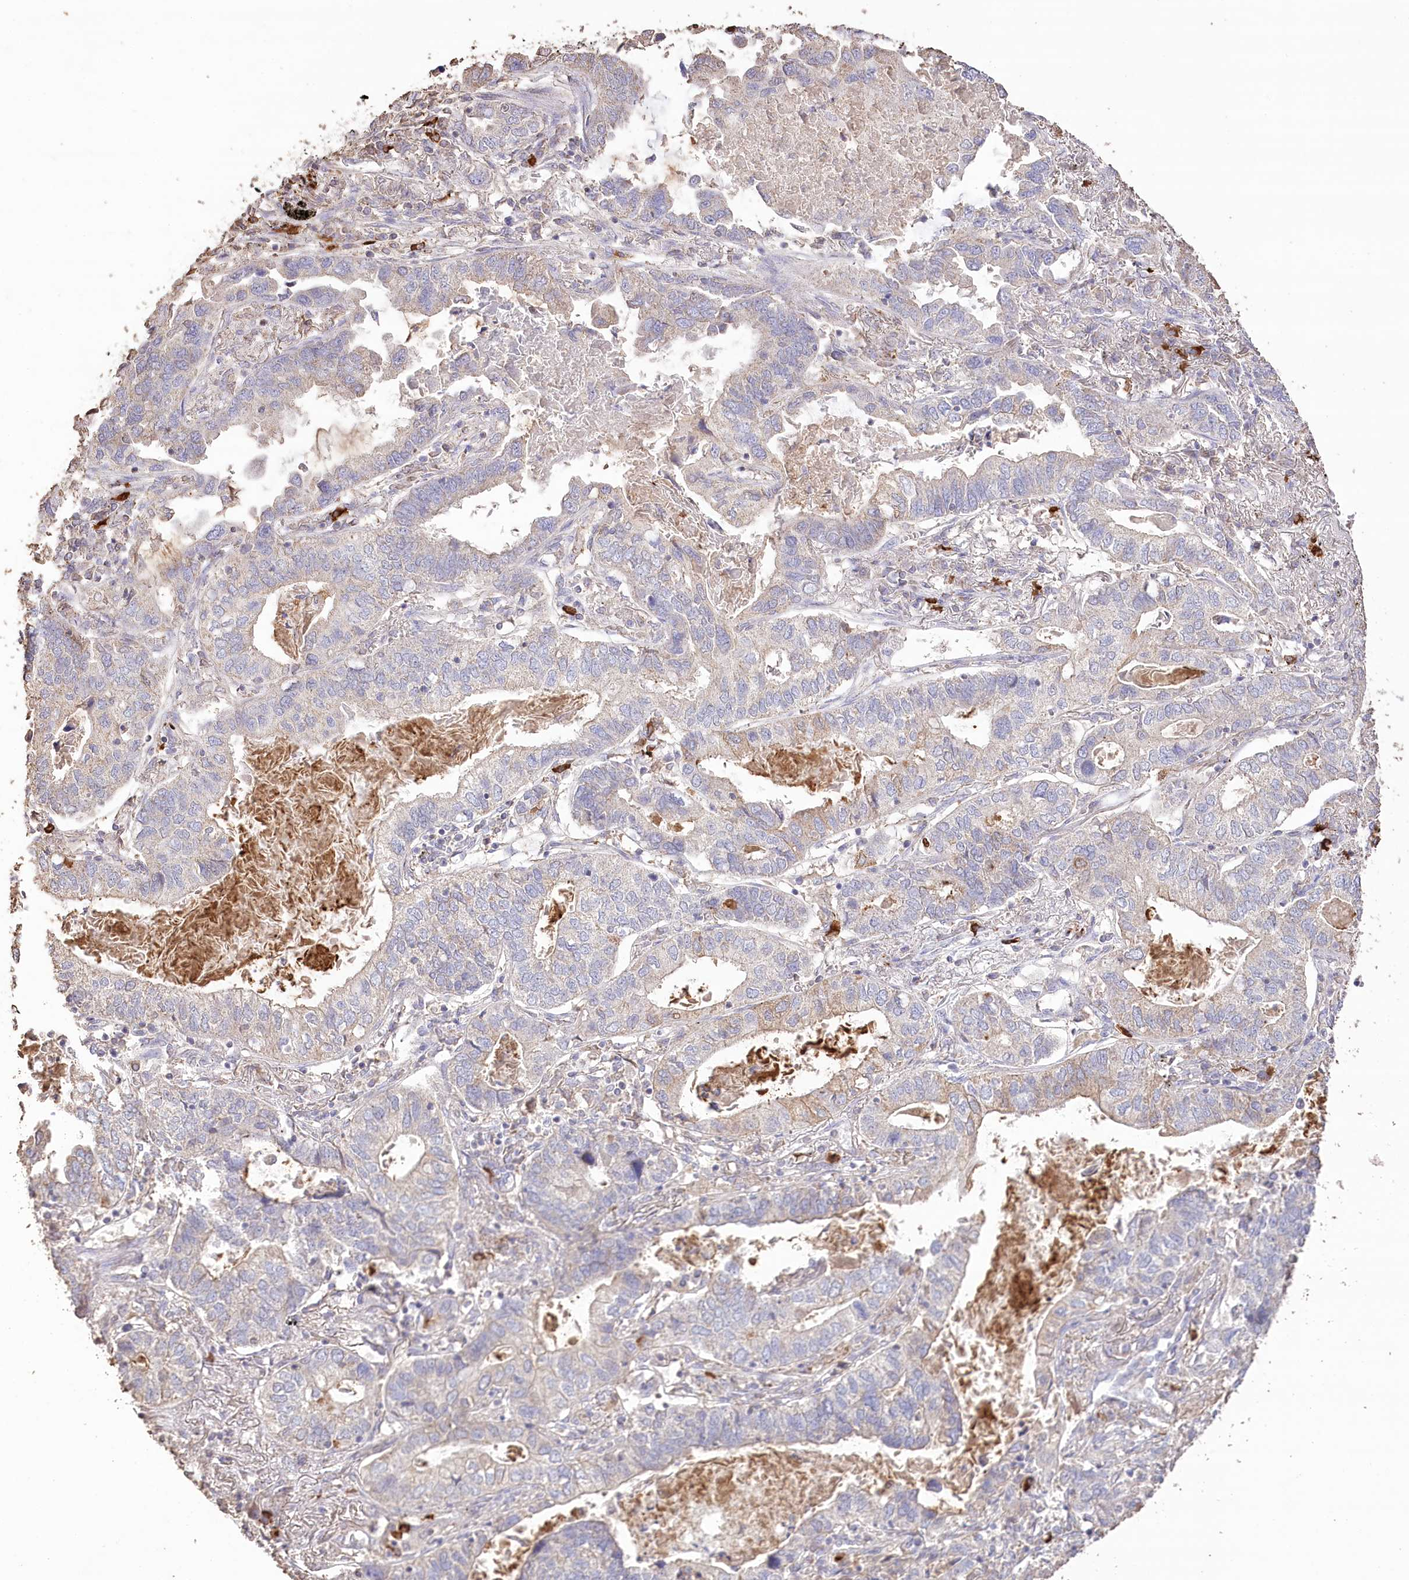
{"staining": {"intensity": "negative", "quantity": "none", "location": "none"}, "tissue": "lung cancer", "cell_type": "Tumor cells", "image_type": "cancer", "snomed": [{"axis": "morphology", "description": "Adenocarcinoma, NOS"}, {"axis": "topography", "description": "Lung"}], "caption": "High magnification brightfield microscopy of lung adenocarcinoma stained with DAB (3,3'-diaminobenzidine) (brown) and counterstained with hematoxylin (blue): tumor cells show no significant staining. (Brightfield microscopy of DAB (3,3'-diaminobenzidine) immunohistochemistry (IHC) at high magnification).", "gene": "IREB2", "patient": {"sex": "male", "age": 67}}